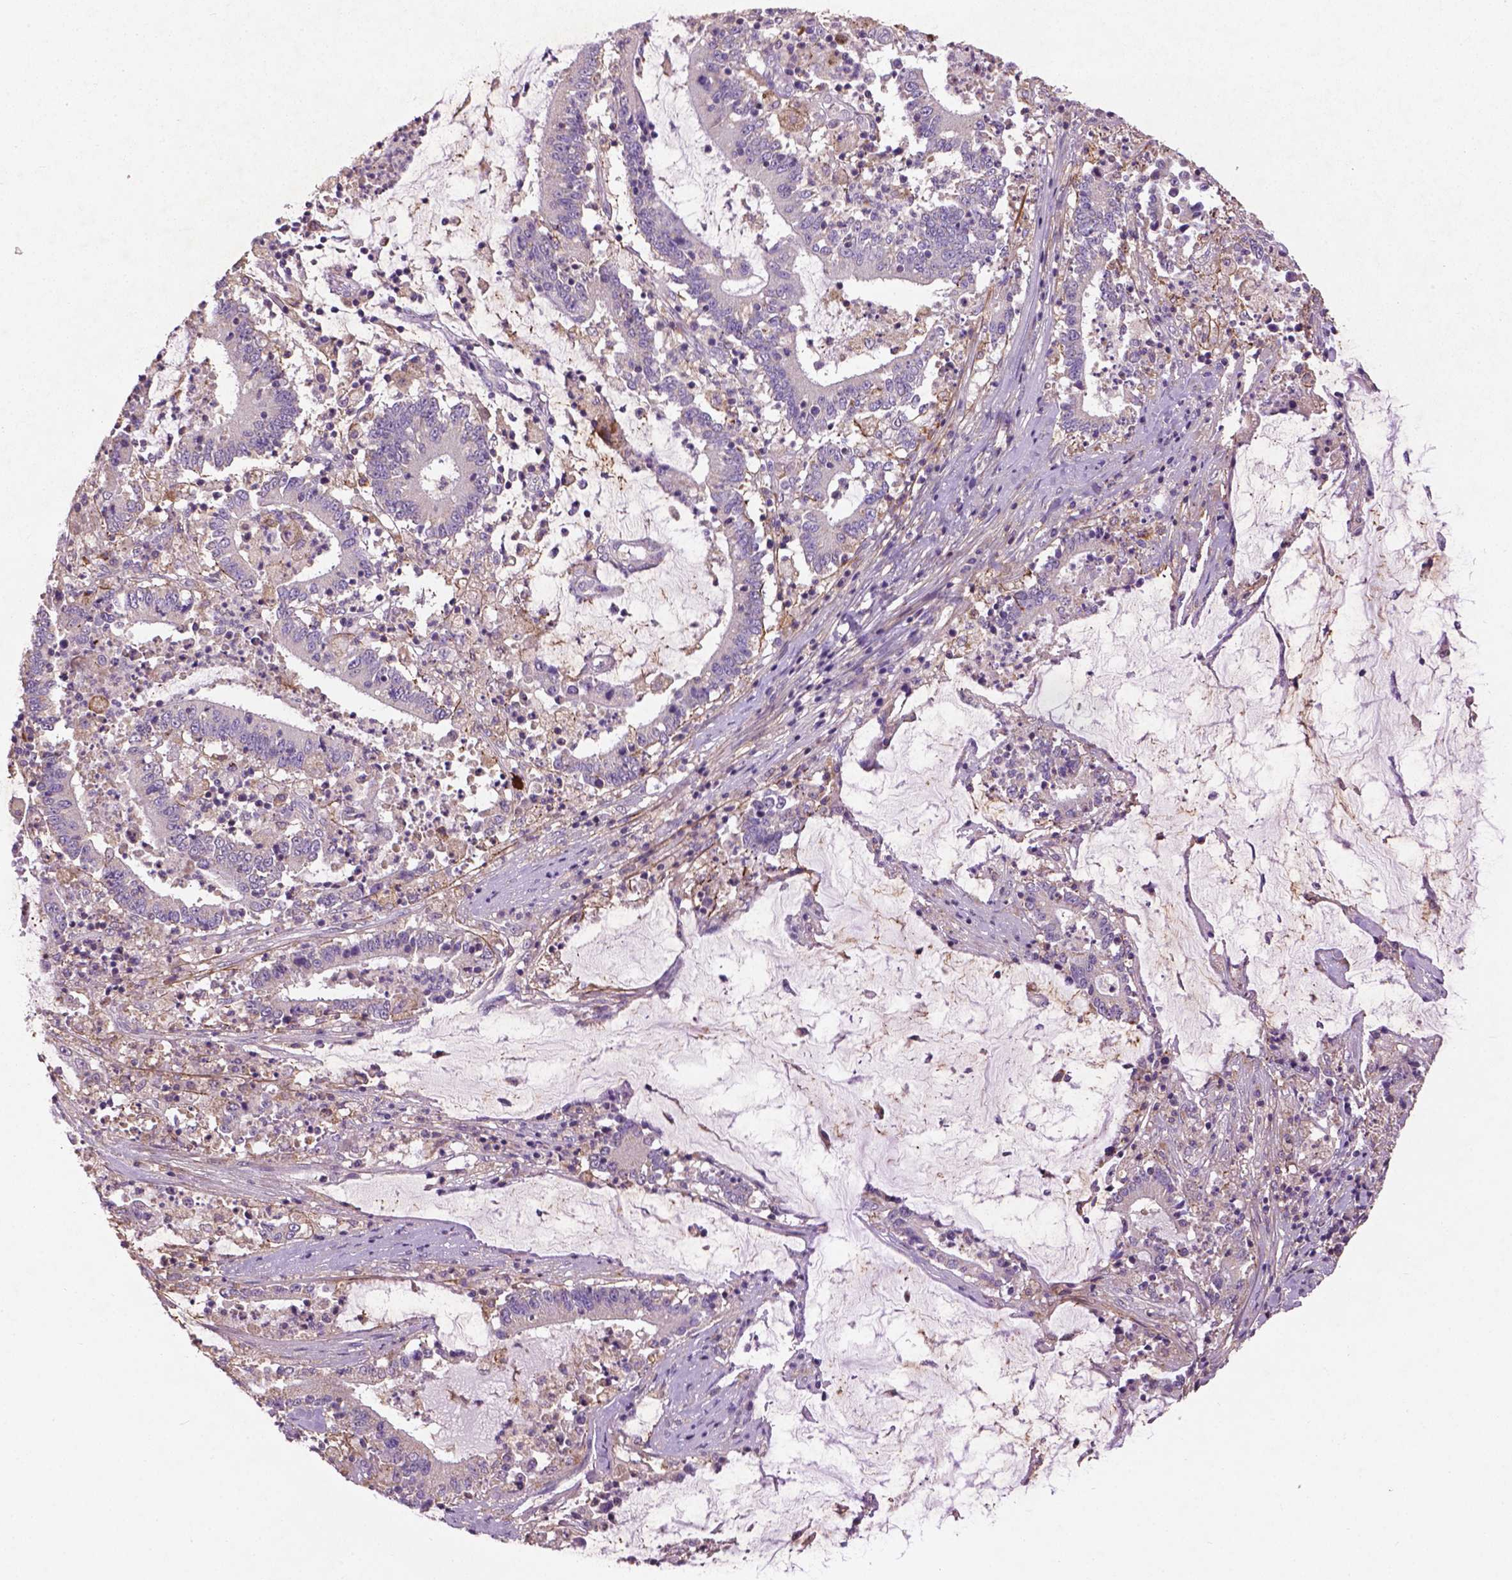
{"staining": {"intensity": "negative", "quantity": "none", "location": "none"}, "tissue": "stomach cancer", "cell_type": "Tumor cells", "image_type": "cancer", "snomed": [{"axis": "morphology", "description": "Adenocarcinoma, NOS"}, {"axis": "topography", "description": "Stomach, upper"}], "caption": "The histopathology image exhibits no staining of tumor cells in stomach cancer (adenocarcinoma).", "gene": "LRRC3C", "patient": {"sex": "male", "age": 68}}